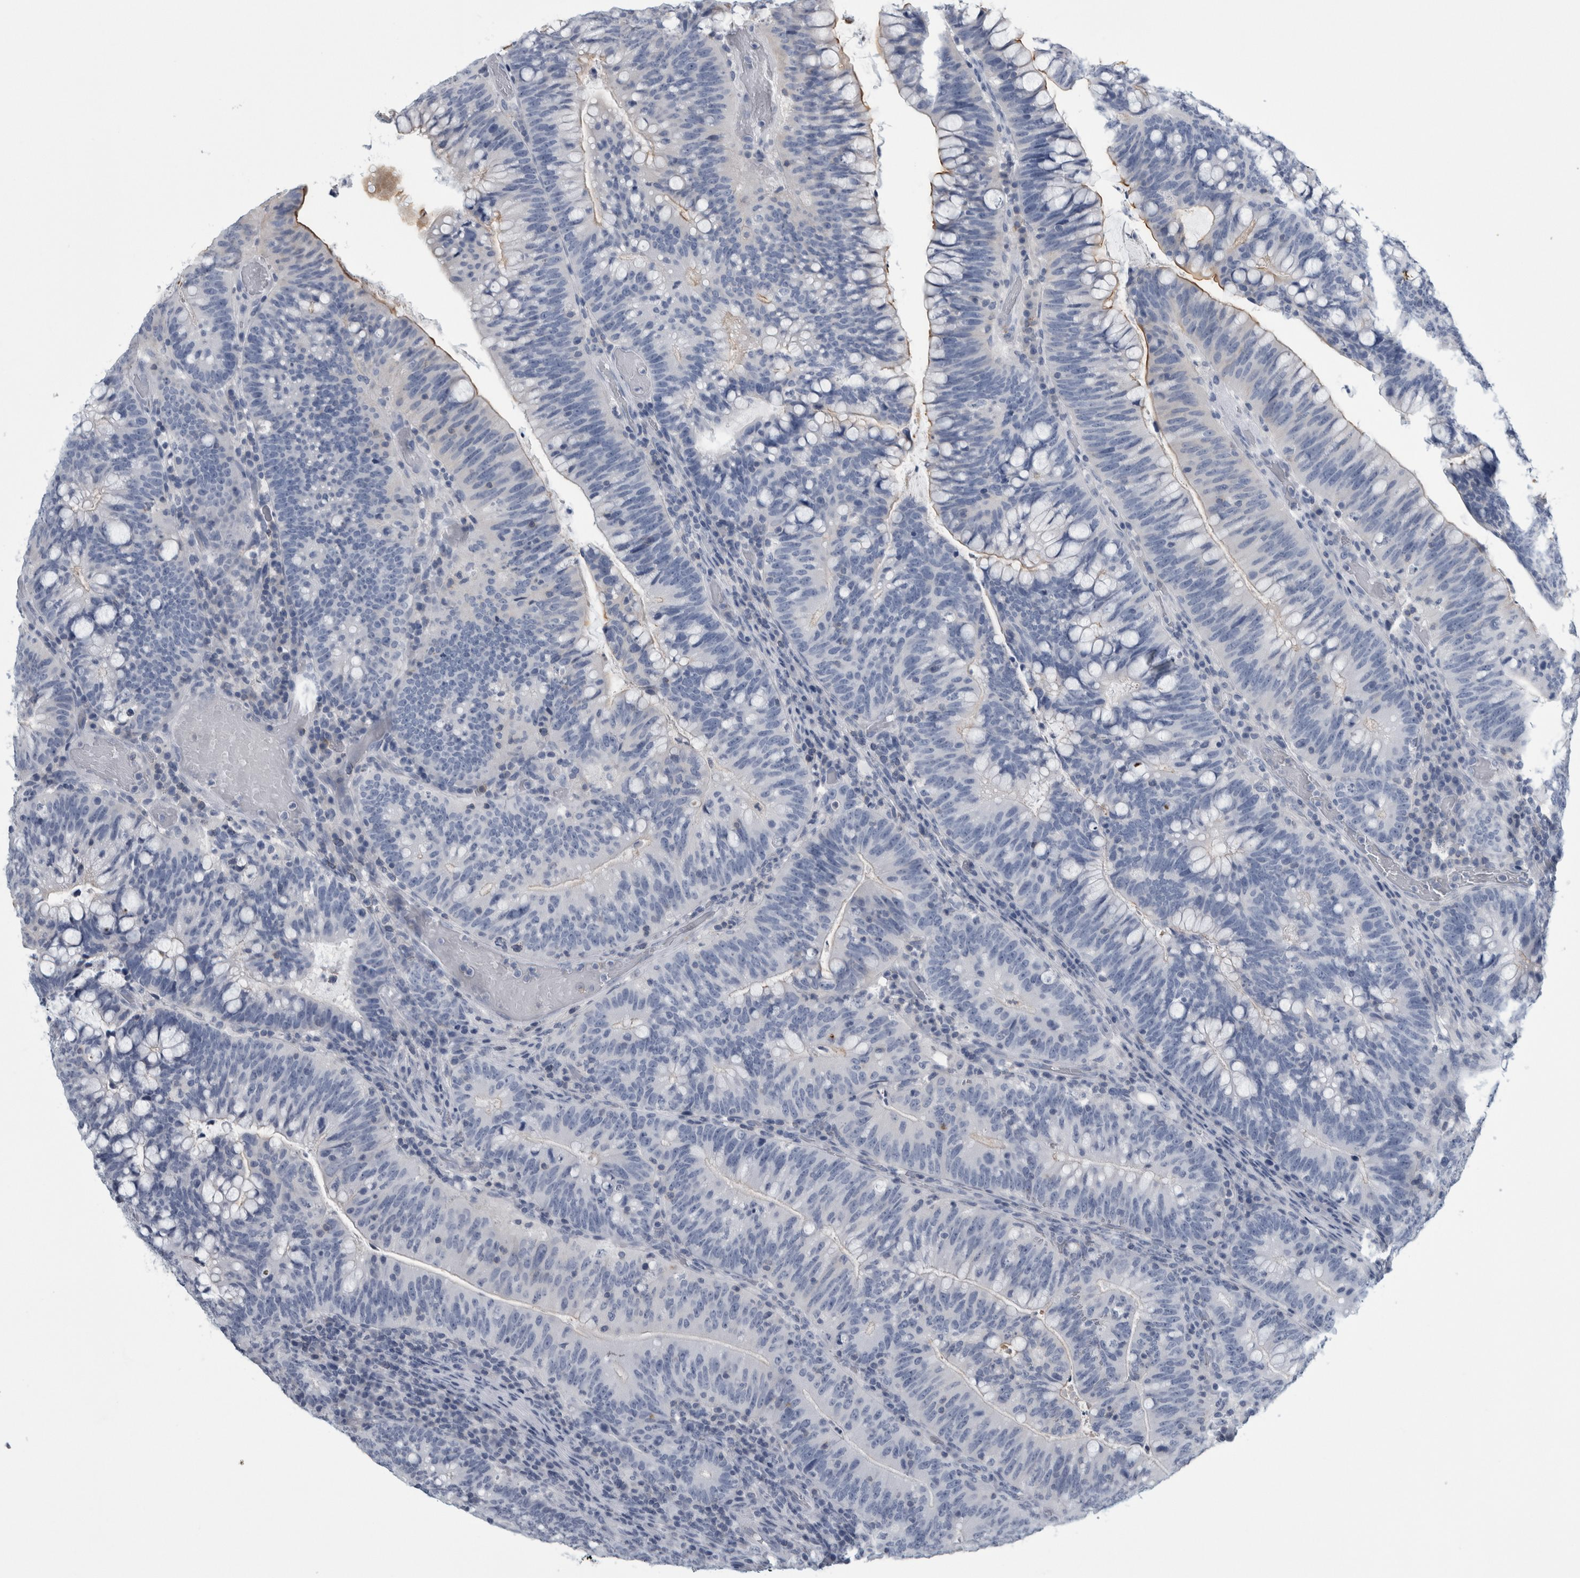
{"staining": {"intensity": "weak", "quantity": "<25%", "location": "cytoplasmic/membranous"}, "tissue": "colorectal cancer", "cell_type": "Tumor cells", "image_type": "cancer", "snomed": [{"axis": "morphology", "description": "Adenocarcinoma, NOS"}, {"axis": "topography", "description": "Colon"}], "caption": "High power microscopy photomicrograph of an IHC histopathology image of adenocarcinoma (colorectal), revealing no significant positivity in tumor cells.", "gene": "ANKFY1", "patient": {"sex": "female", "age": 66}}